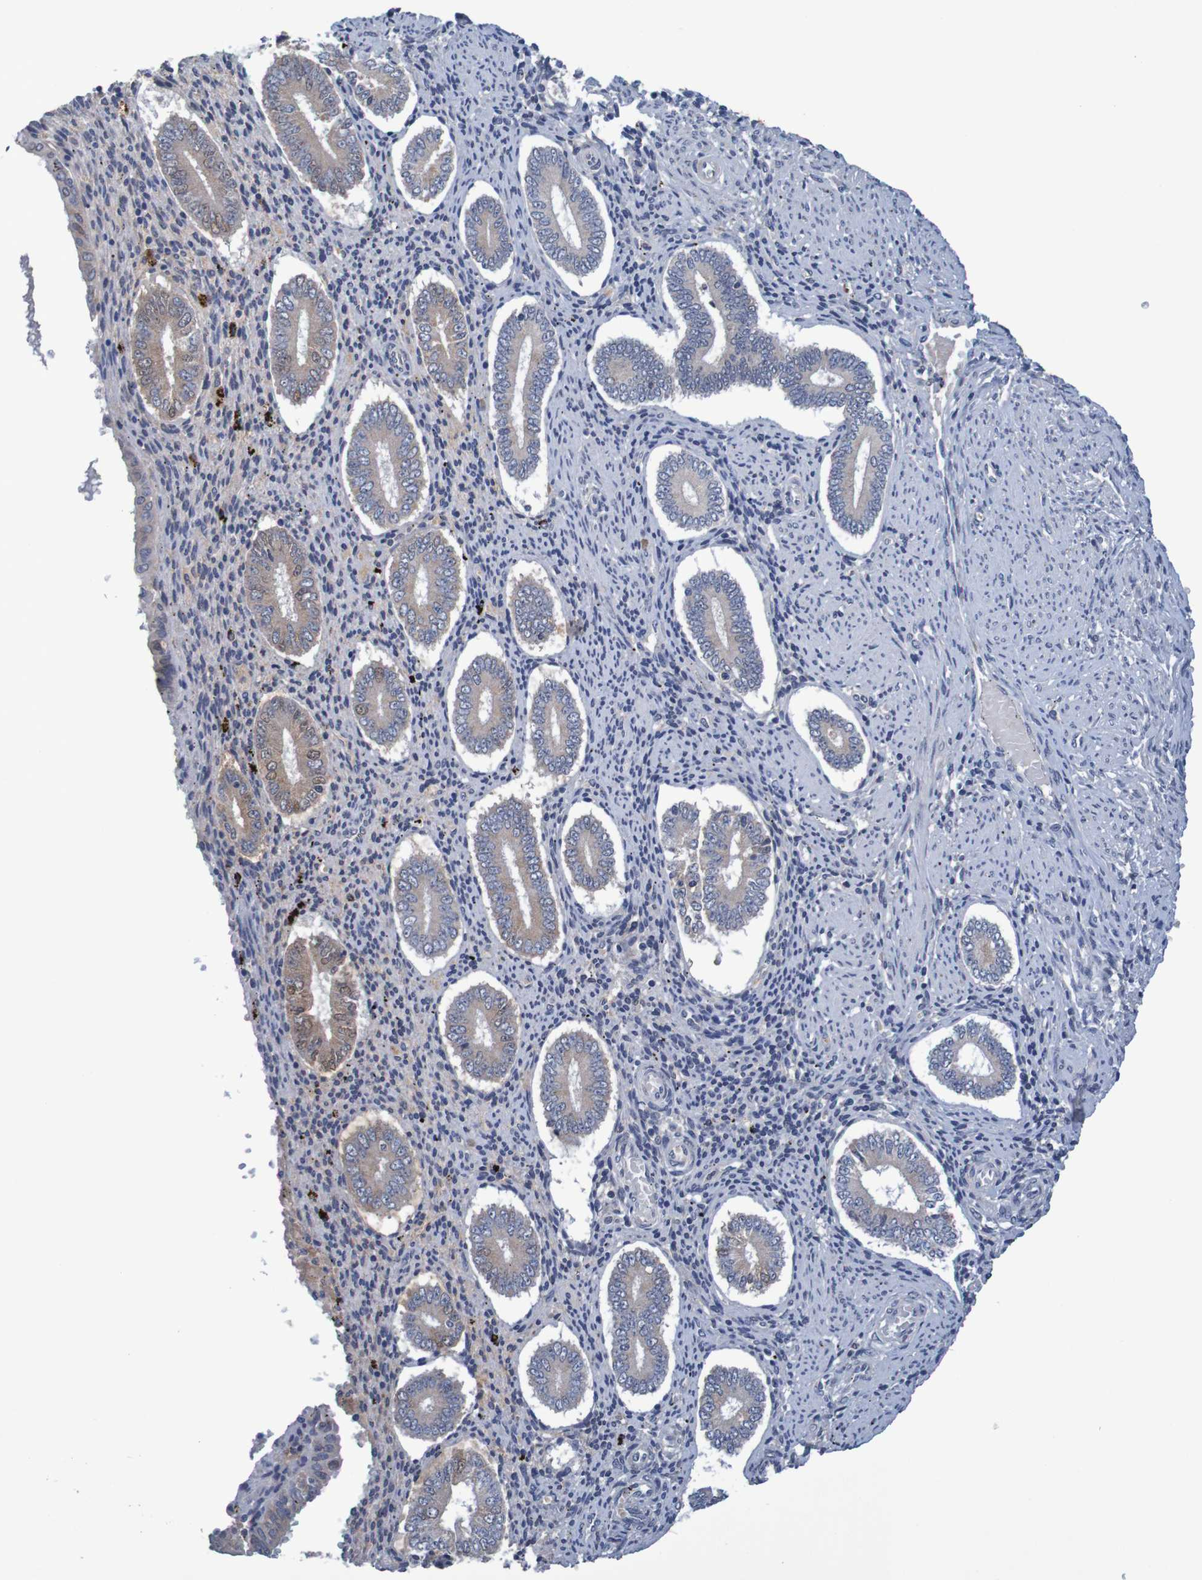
{"staining": {"intensity": "weak", "quantity": "<25%", "location": "cytoplasmic/membranous"}, "tissue": "endometrium", "cell_type": "Cells in endometrial stroma", "image_type": "normal", "snomed": [{"axis": "morphology", "description": "Normal tissue, NOS"}, {"axis": "topography", "description": "Endometrium"}], "caption": "IHC image of normal endometrium stained for a protein (brown), which displays no staining in cells in endometrial stroma.", "gene": "LTA", "patient": {"sex": "female", "age": 42}}